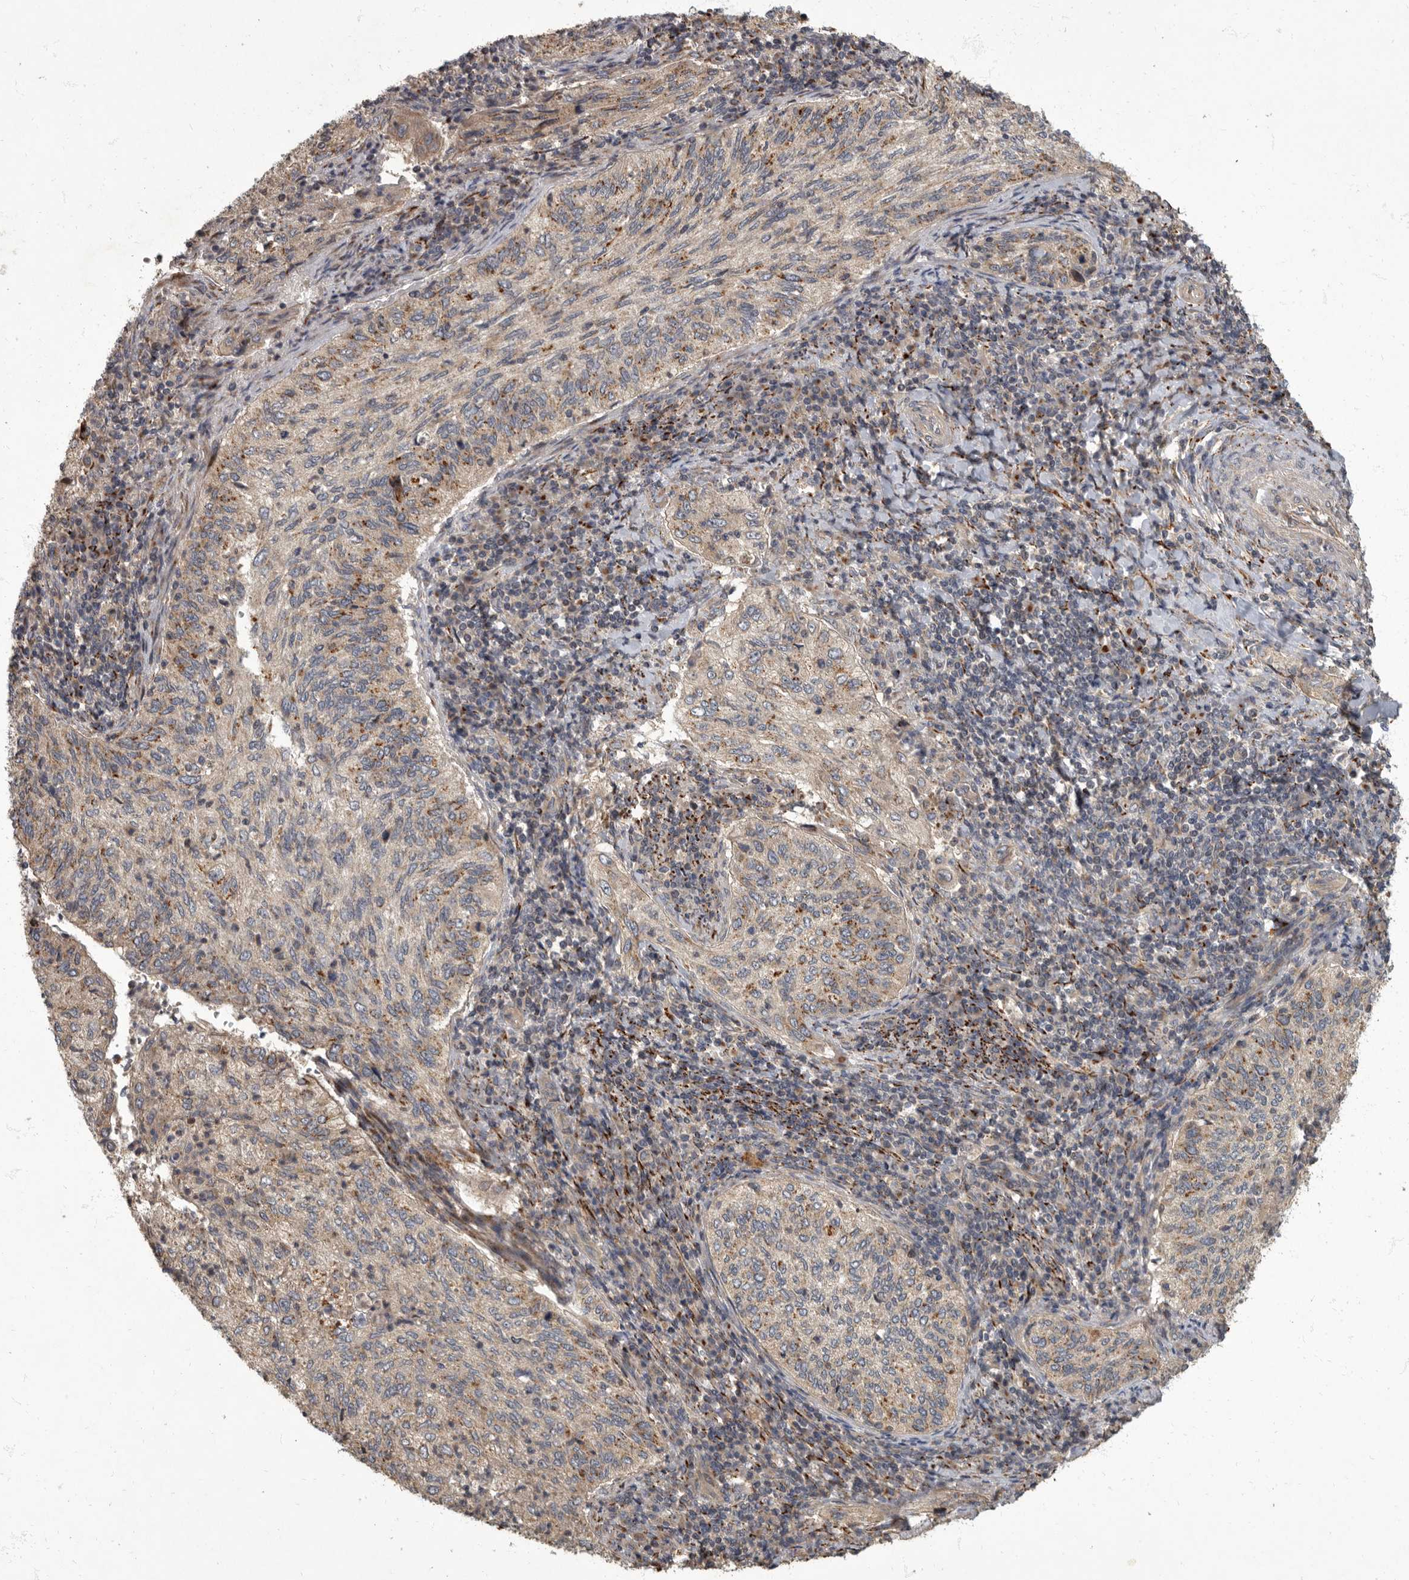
{"staining": {"intensity": "moderate", "quantity": "<25%", "location": "cytoplasmic/membranous"}, "tissue": "cervical cancer", "cell_type": "Tumor cells", "image_type": "cancer", "snomed": [{"axis": "morphology", "description": "Squamous cell carcinoma, NOS"}, {"axis": "topography", "description": "Cervix"}], "caption": "Protein staining displays moderate cytoplasmic/membranous expression in approximately <25% of tumor cells in cervical cancer.", "gene": "IQCK", "patient": {"sex": "female", "age": 30}}